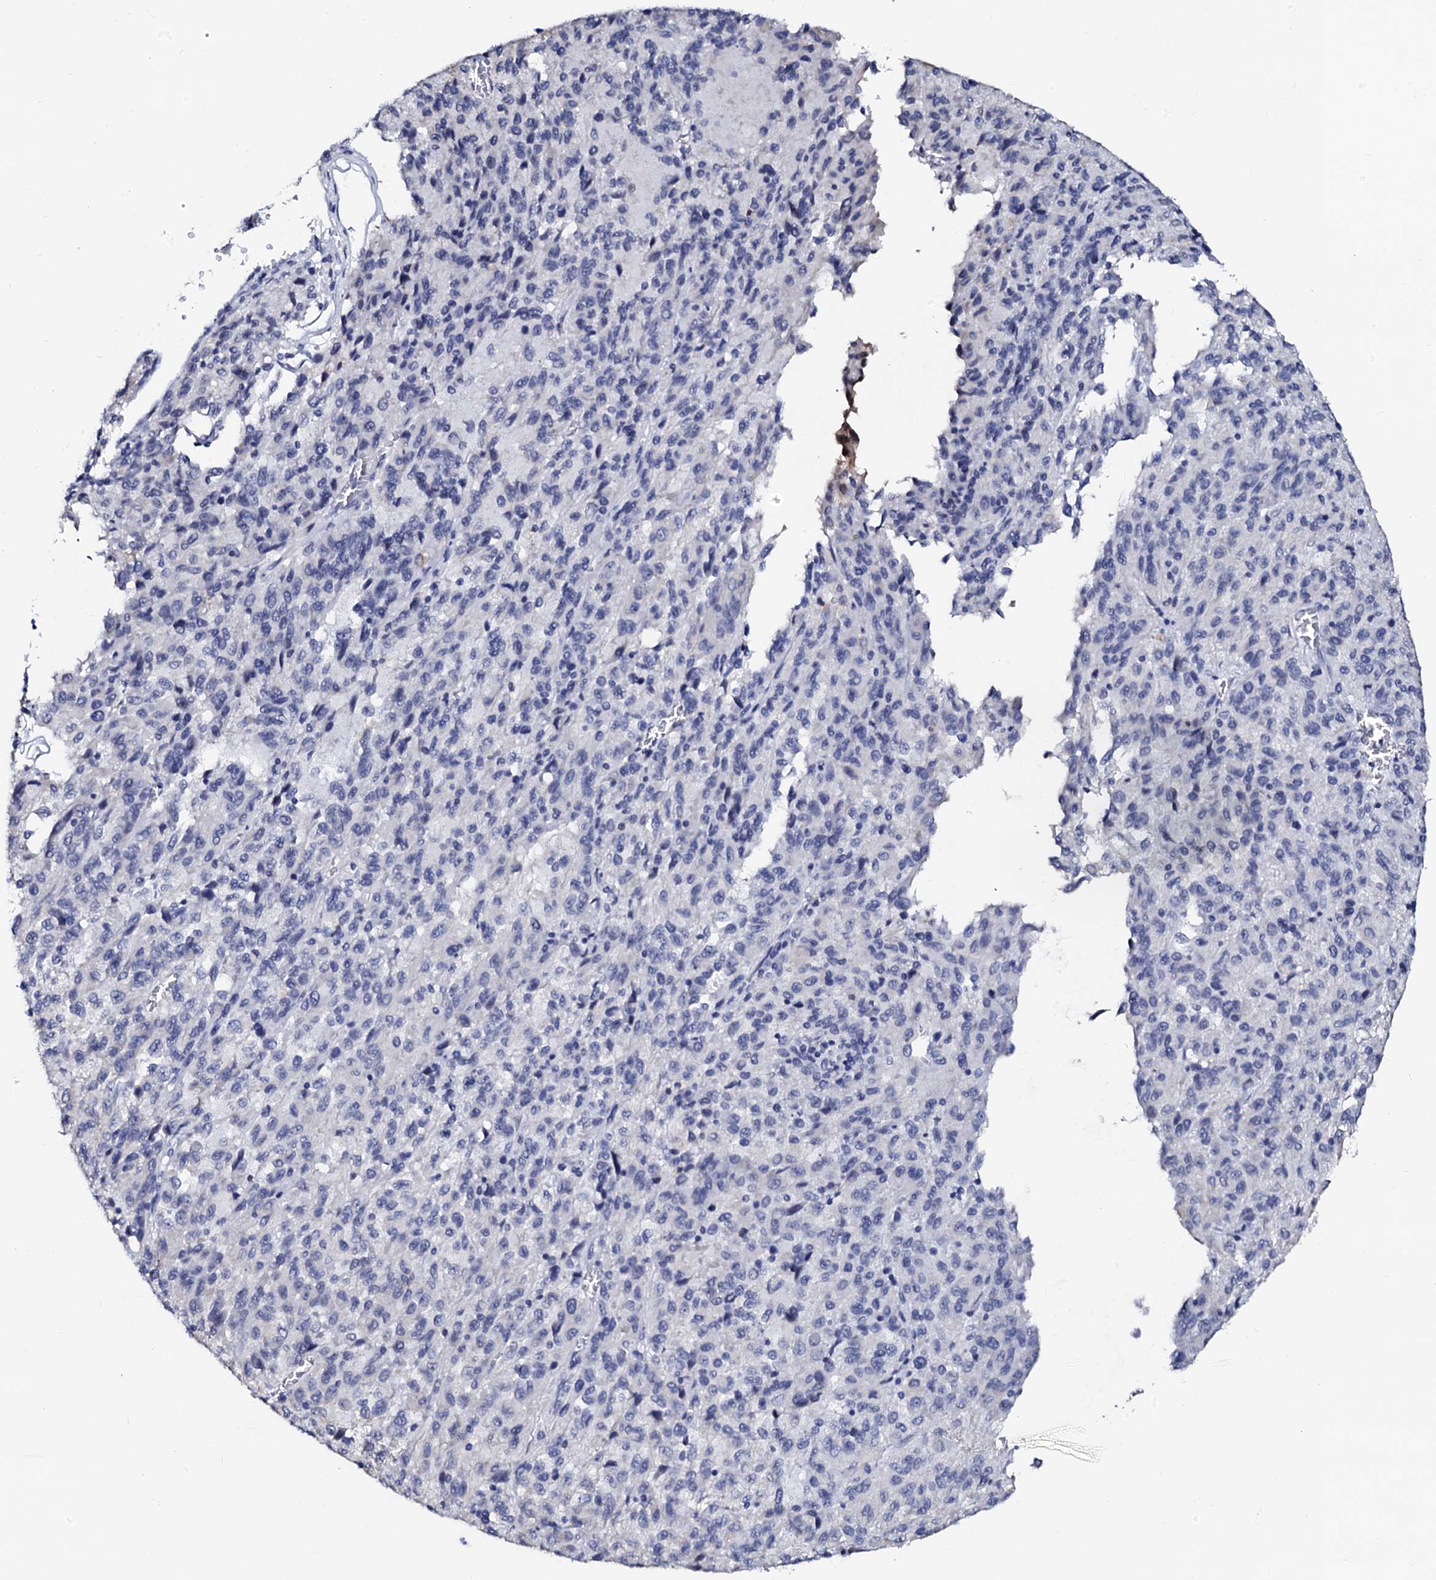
{"staining": {"intensity": "negative", "quantity": "none", "location": "none"}, "tissue": "melanoma", "cell_type": "Tumor cells", "image_type": "cancer", "snomed": [{"axis": "morphology", "description": "Malignant melanoma, Metastatic site"}, {"axis": "topography", "description": "Lung"}], "caption": "Immunohistochemistry micrograph of human malignant melanoma (metastatic site) stained for a protein (brown), which demonstrates no expression in tumor cells. (Brightfield microscopy of DAB (3,3'-diaminobenzidine) immunohistochemistry at high magnification).", "gene": "SPATA19", "patient": {"sex": "male", "age": 64}}